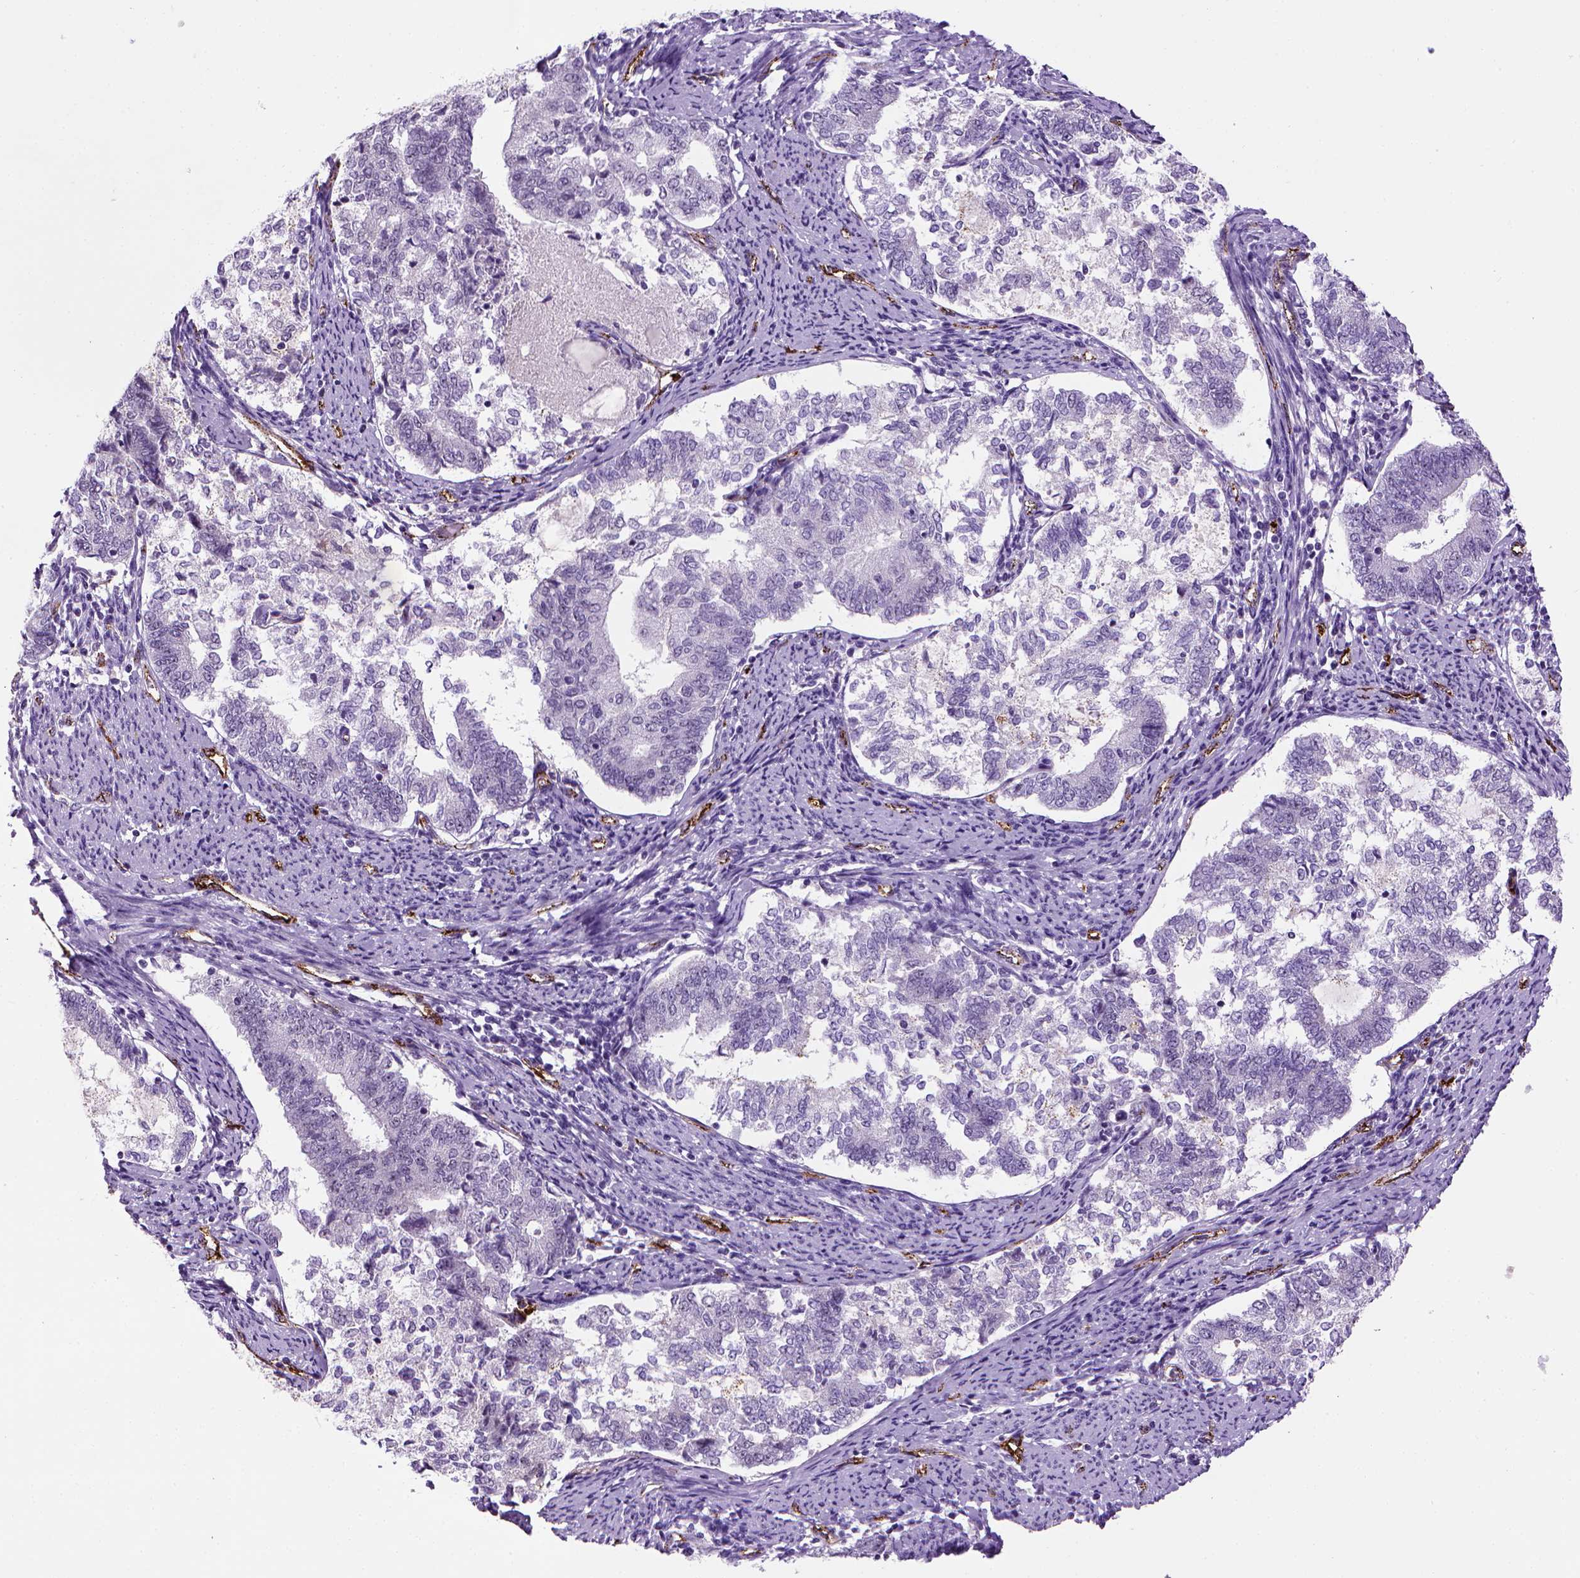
{"staining": {"intensity": "negative", "quantity": "none", "location": "none"}, "tissue": "endometrial cancer", "cell_type": "Tumor cells", "image_type": "cancer", "snomed": [{"axis": "morphology", "description": "Adenocarcinoma, NOS"}, {"axis": "topography", "description": "Endometrium"}], "caption": "Endometrial adenocarcinoma was stained to show a protein in brown. There is no significant positivity in tumor cells.", "gene": "VWF", "patient": {"sex": "female", "age": 65}}